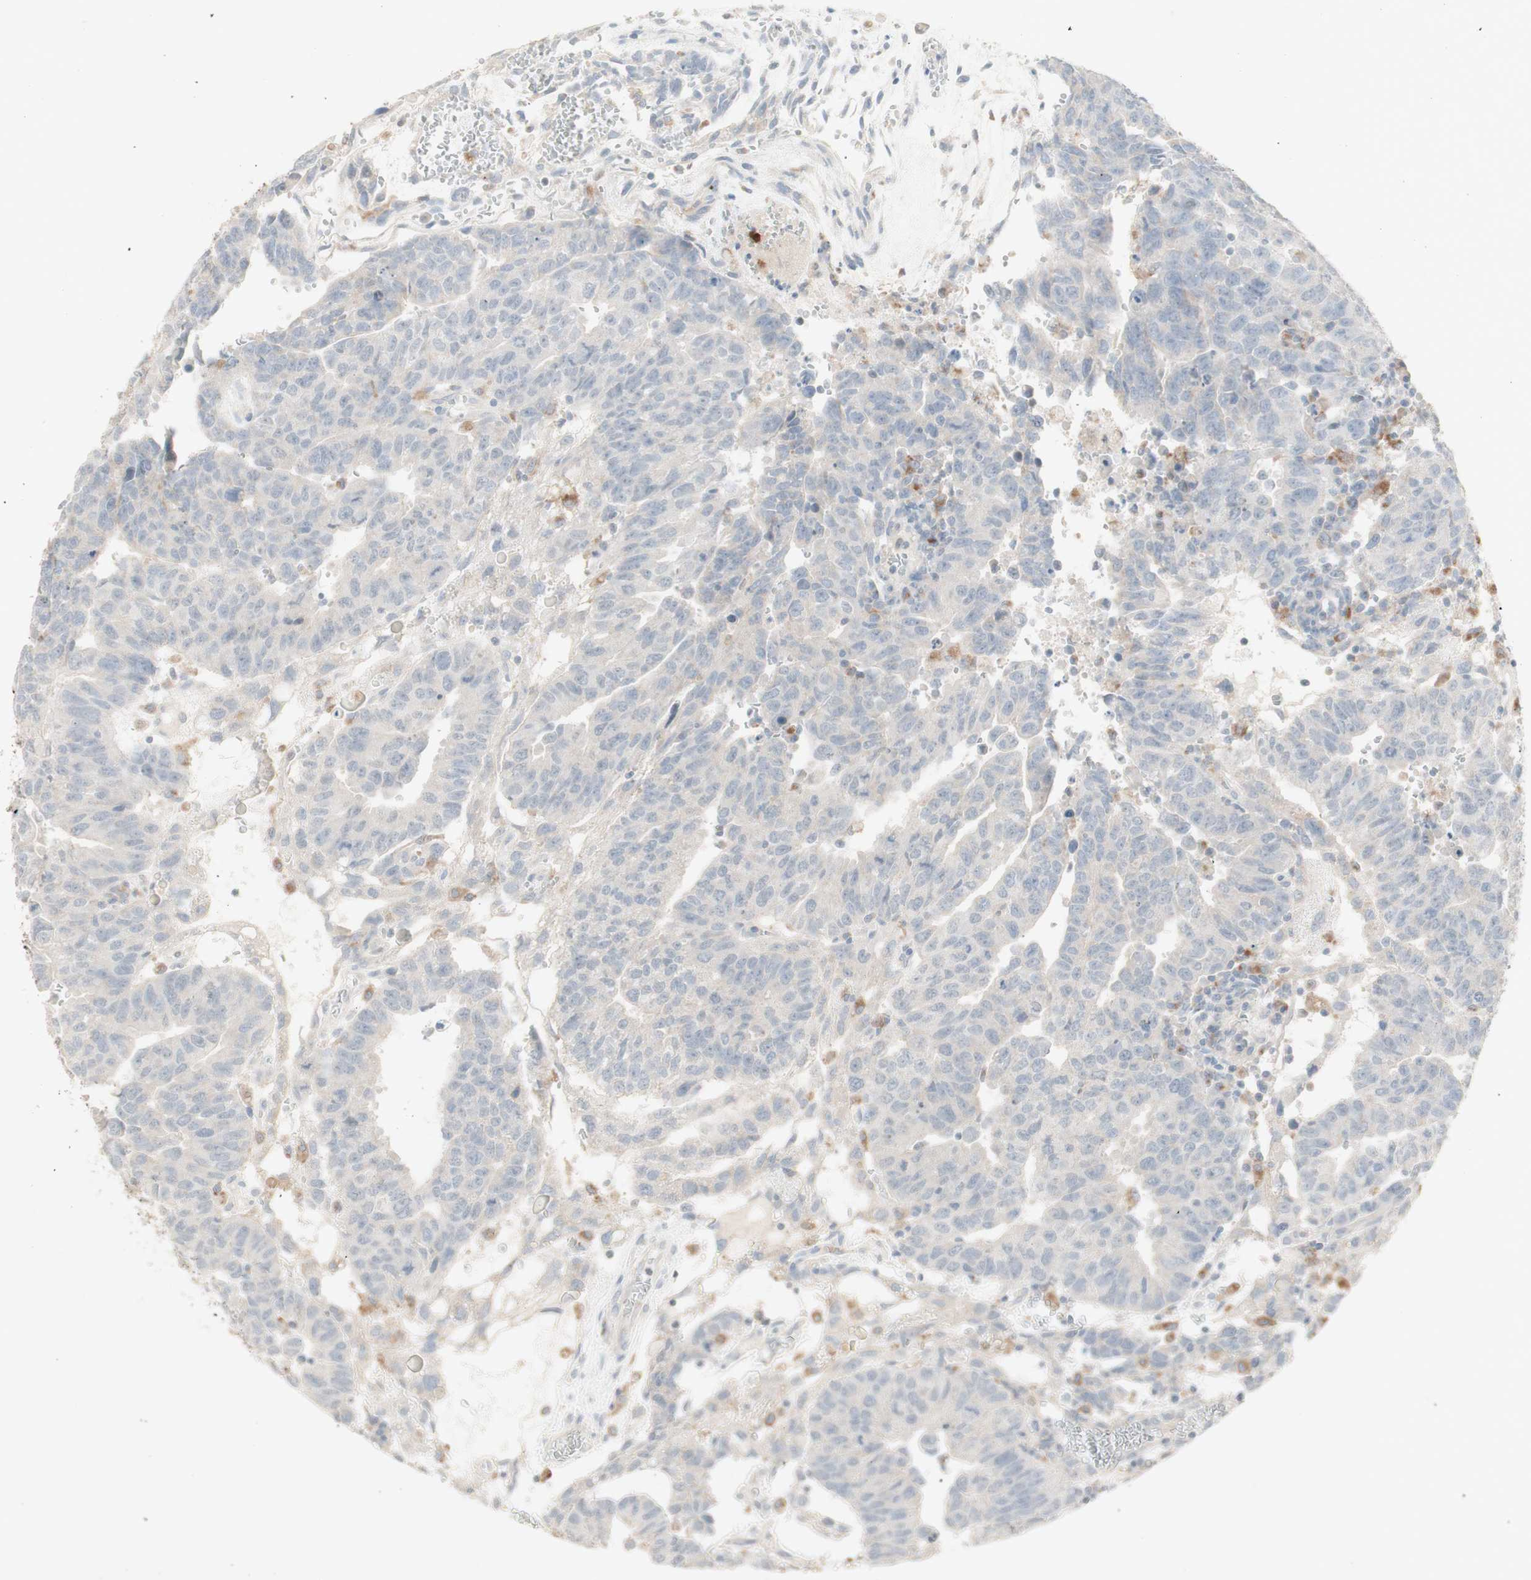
{"staining": {"intensity": "negative", "quantity": "none", "location": "none"}, "tissue": "testis cancer", "cell_type": "Tumor cells", "image_type": "cancer", "snomed": [{"axis": "morphology", "description": "Seminoma, NOS"}, {"axis": "morphology", "description": "Carcinoma, Embryonal, NOS"}, {"axis": "topography", "description": "Testis"}], "caption": "Immunohistochemistry of seminoma (testis) reveals no positivity in tumor cells.", "gene": "ATP6V1B1", "patient": {"sex": "male", "age": 52}}